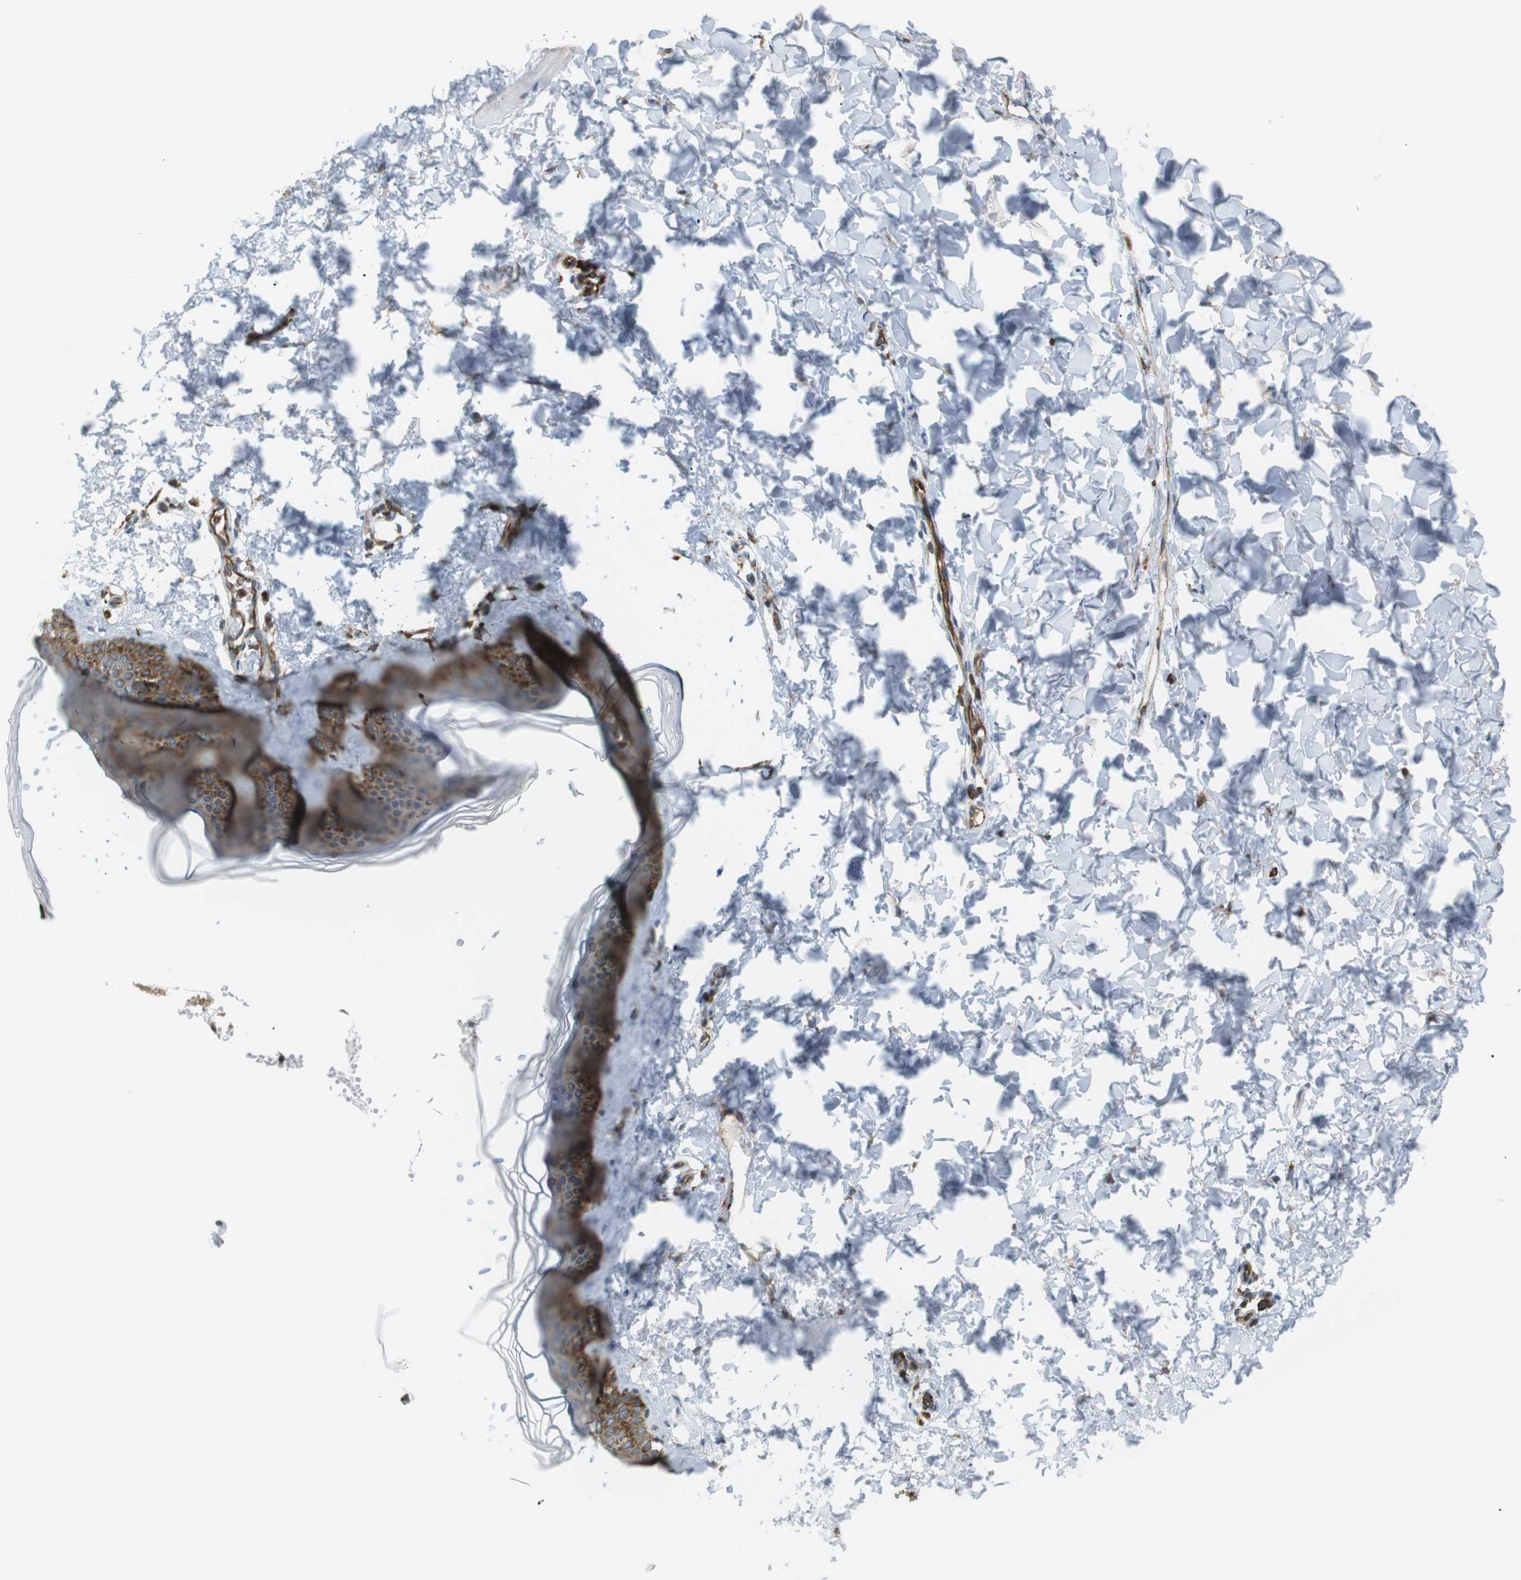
{"staining": {"intensity": "negative", "quantity": "none", "location": "none"}, "tissue": "skin", "cell_type": "Fibroblasts", "image_type": "normal", "snomed": [{"axis": "morphology", "description": "Normal tissue, NOS"}, {"axis": "topography", "description": "Skin"}], "caption": "This is an IHC image of unremarkable skin. There is no positivity in fibroblasts.", "gene": "FLII", "patient": {"sex": "female", "age": 41}}